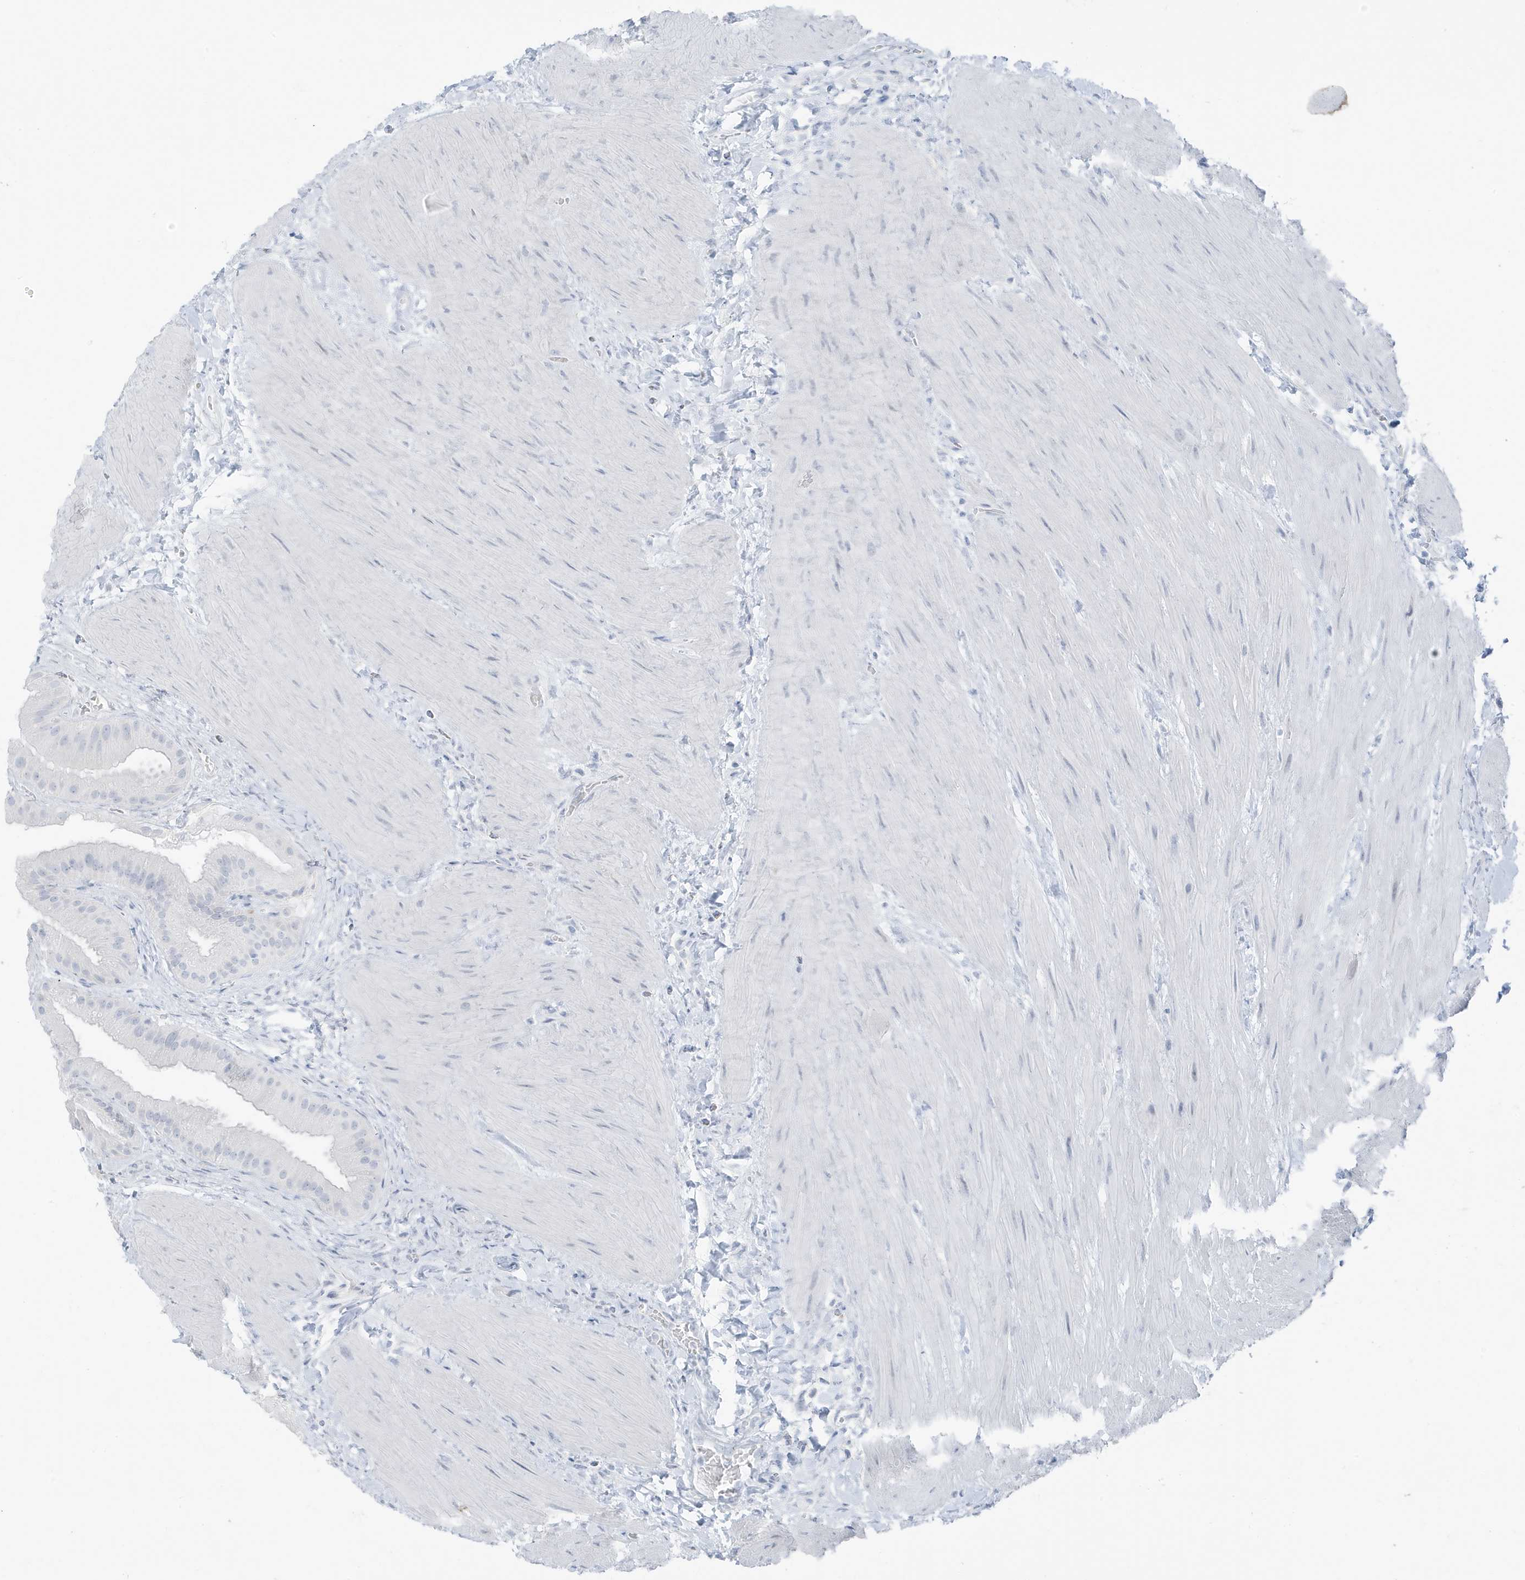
{"staining": {"intensity": "negative", "quantity": "none", "location": "none"}, "tissue": "gallbladder", "cell_type": "Glandular cells", "image_type": "normal", "snomed": [{"axis": "morphology", "description": "Normal tissue, NOS"}, {"axis": "topography", "description": "Gallbladder"}], "caption": "Immunohistochemistry histopathology image of unremarkable human gallbladder stained for a protein (brown), which displays no expression in glandular cells.", "gene": "ZFP64", "patient": {"sex": "male", "age": 55}}